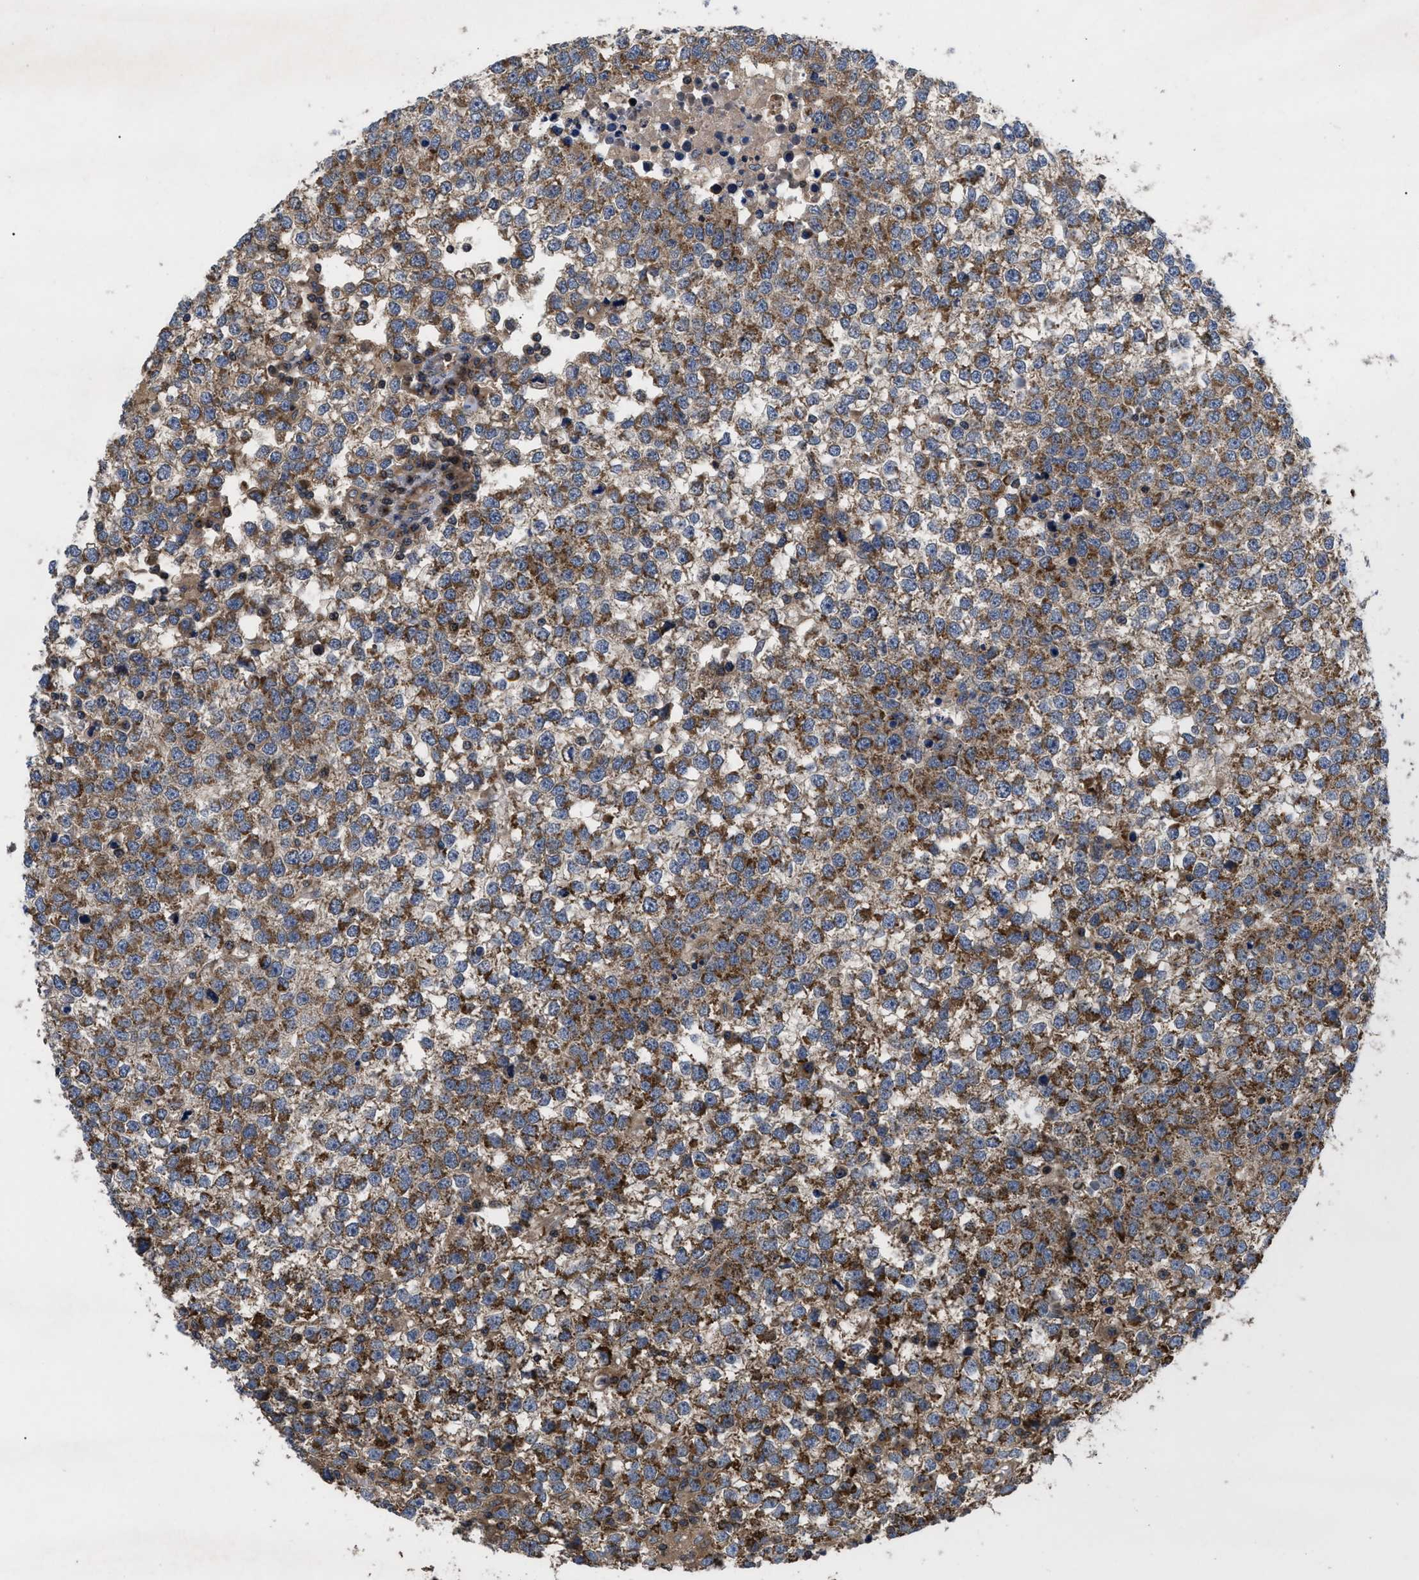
{"staining": {"intensity": "strong", "quantity": ">75%", "location": "cytoplasmic/membranous"}, "tissue": "testis cancer", "cell_type": "Tumor cells", "image_type": "cancer", "snomed": [{"axis": "morphology", "description": "Seminoma, NOS"}, {"axis": "topography", "description": "Testis"}], "caption": "An image of human seminoma (testis) stained for a protein exhibits strong cytoplasmic/membranous brown staining in tumor cells.", "gene": "YBEY", "patient": {"sex": "male", "age": 65}}